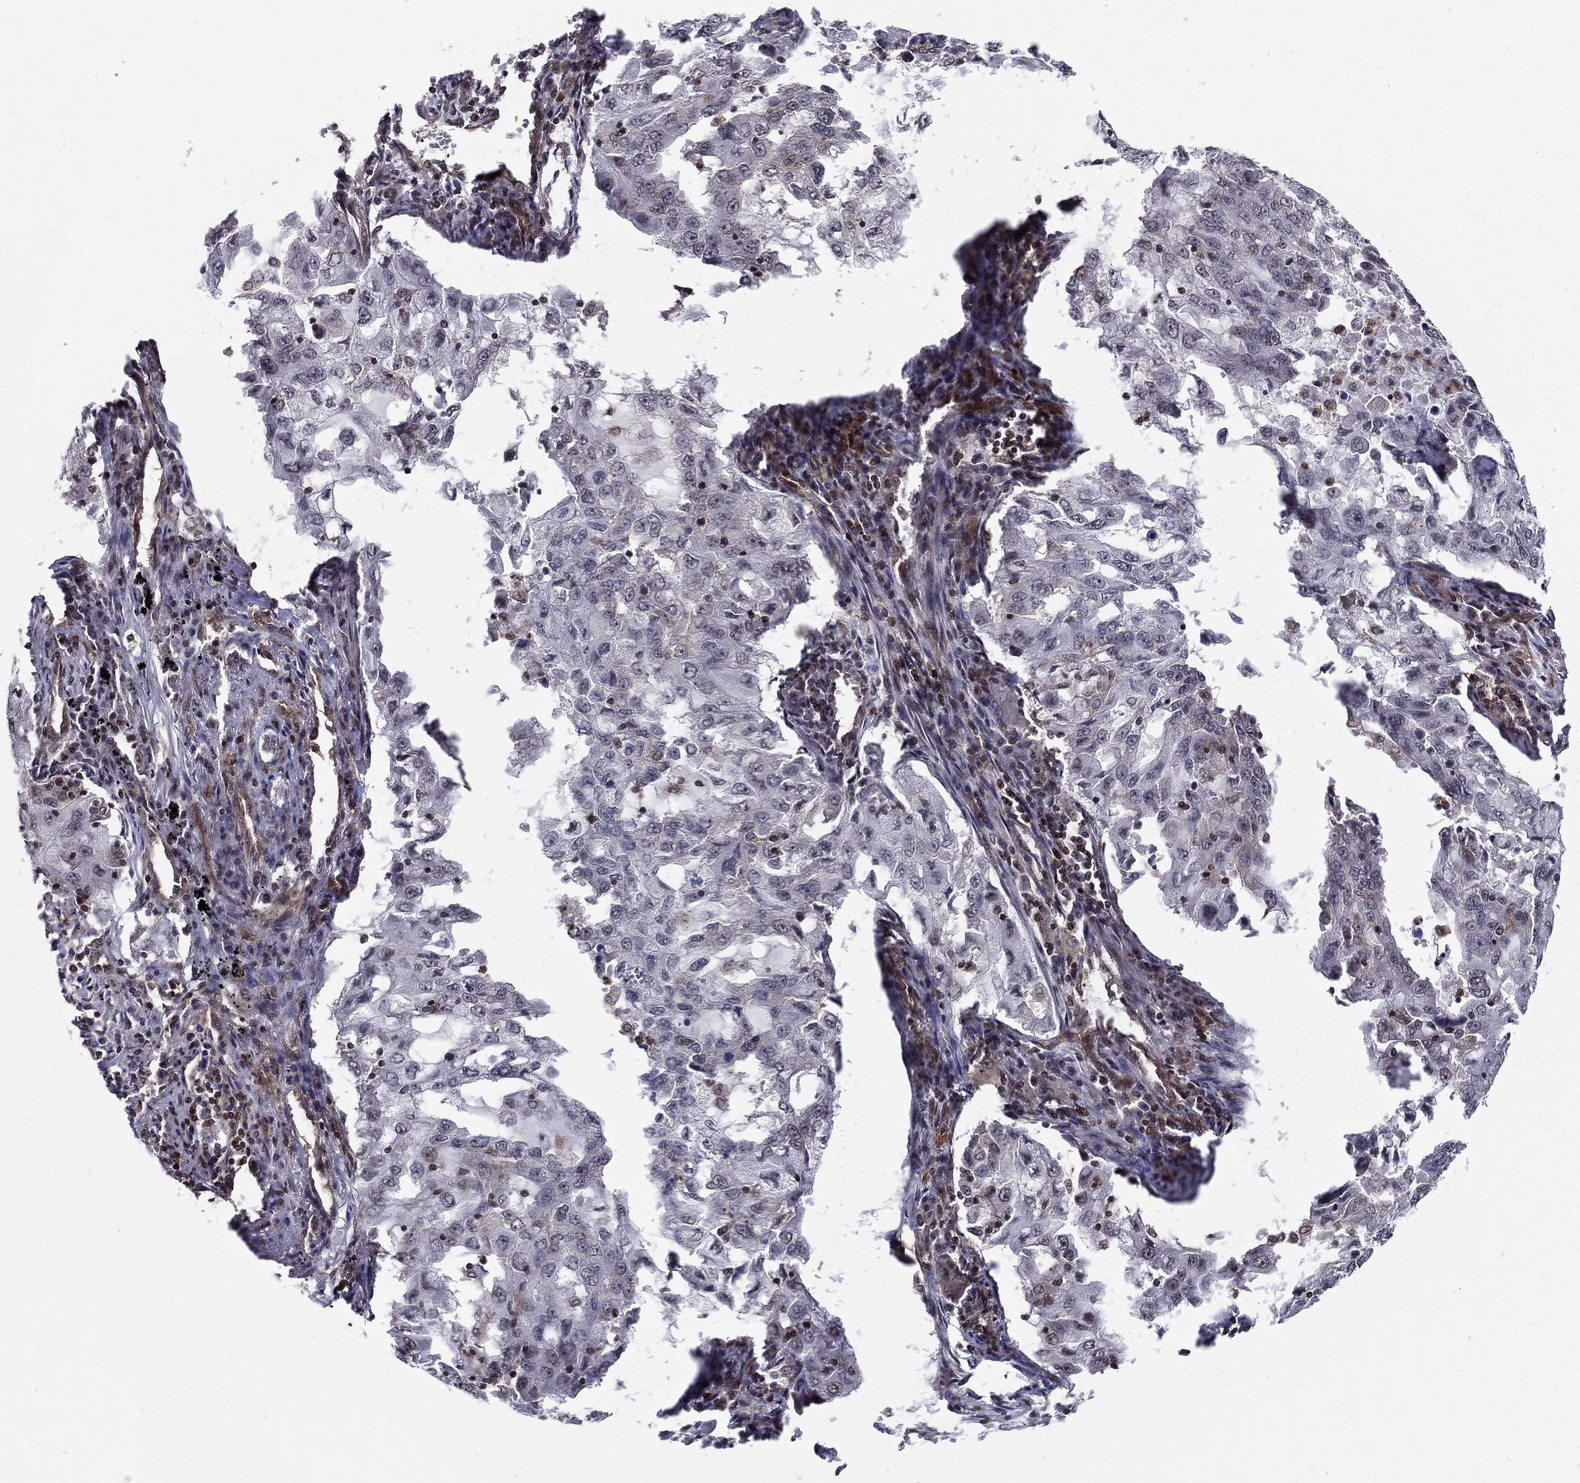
{"staining": {"intensity": "negative", "quantity": "none", "location": "none"}, "tissue": "lung cancer", "cell_type": "Tumor cells", "image_type": "cancer", "snomed": [{"axis": "morphology", "description": "Adenocarcinoma, NOS"}, {"axis": "topography", "description": "Lung"}], "caption": "This histopathology image is of lung cancer stained with immunohistochemistry to label a protein in brown with the nuclei are counter-stained blue. There is no expression in tumor cells.", "gene": "SSX2IP", "patient": {"sex": "female", "age": 61}}